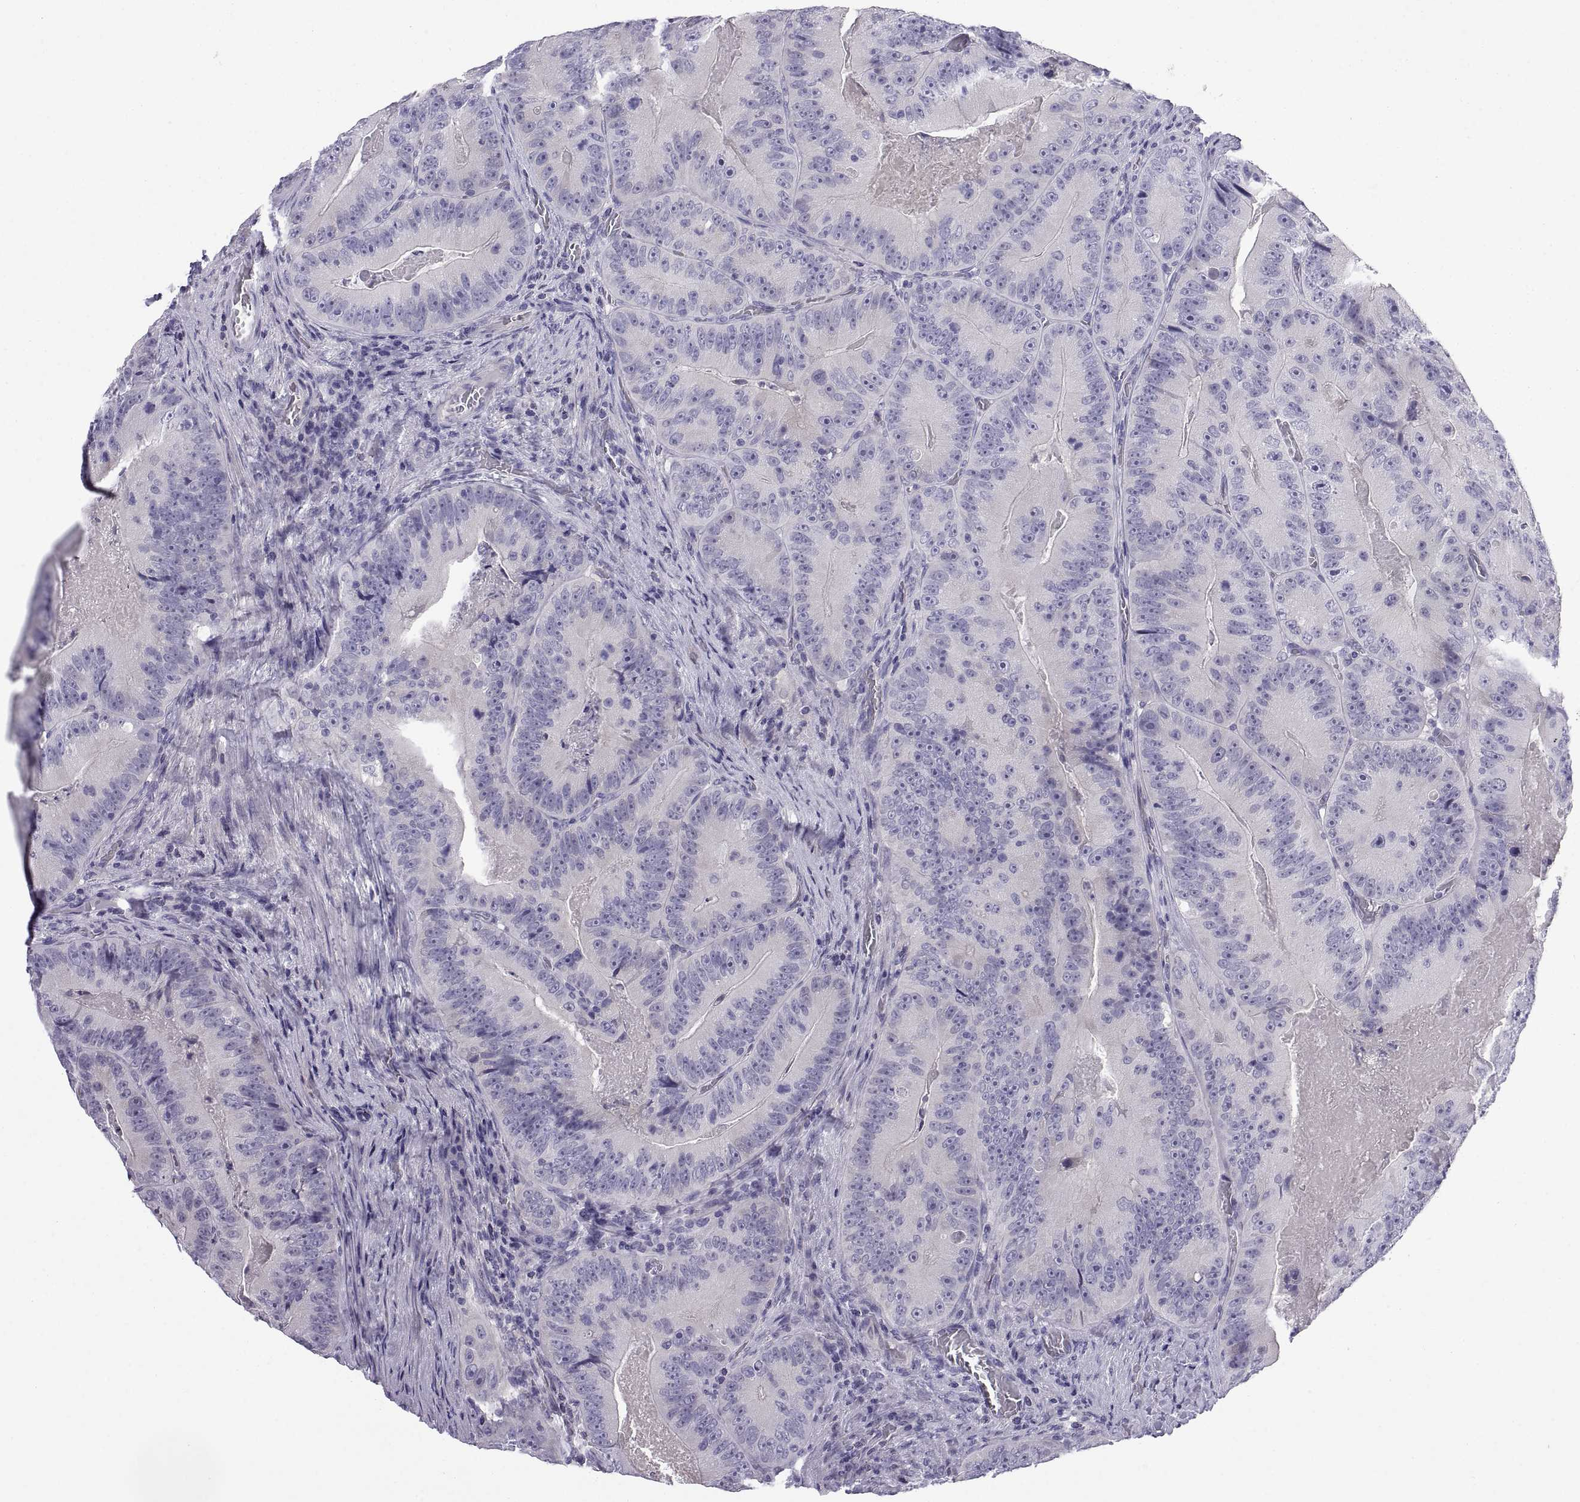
{"staining": {"intensity": "negative", "quantity": "none", "location": "none"}, "tissue": "colorectal cancer", "cell_type": "Tumor cells", "image_type": "cancer", "snomed": [{"axis": "morphology", "description": "Adenocarcinoma, NOS"}, {"axis": "topography", "description": "Colon"}], "caption": "Tumor cells show no significant protein positivity in adenocarcinoma (colorectal).", "gene": "SPDYE1", "patient": {"sex": "female", "age": 86}}